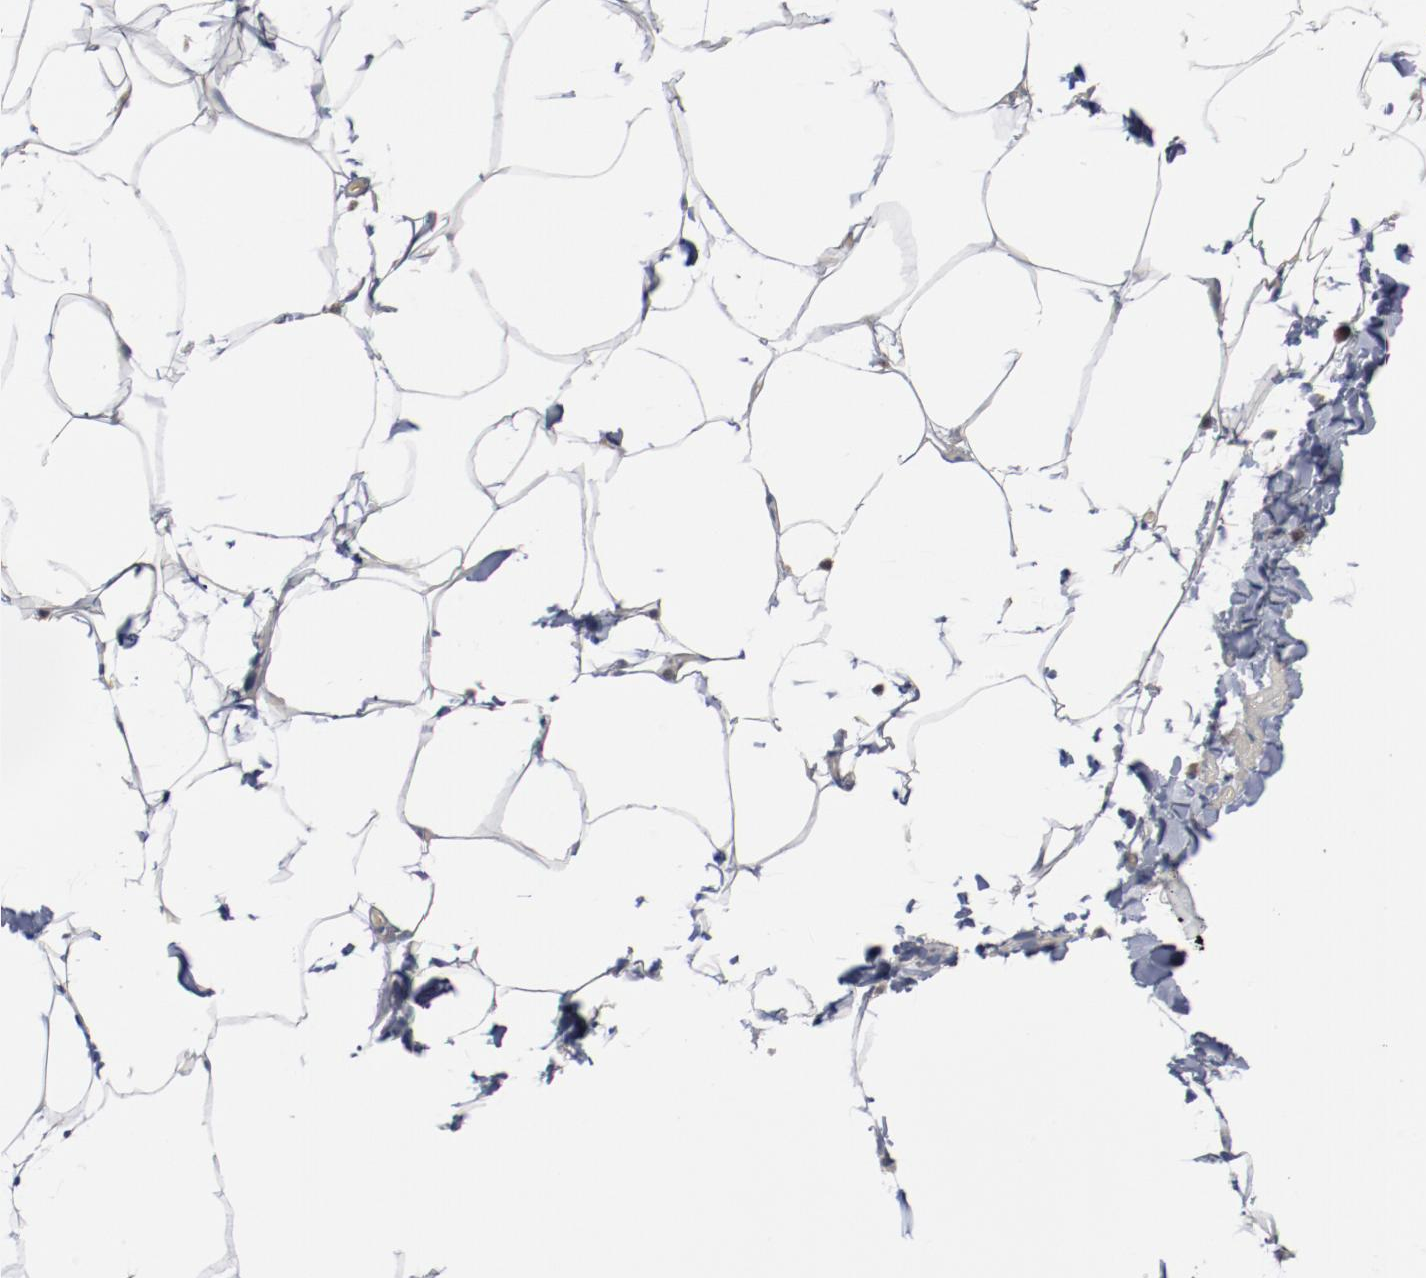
{"staining": {"intensity": "negative", "quantity": "none", "location": "none"}, "tissue": "adipose tissue", "cell_type": "Adipocytes", "image_type": "normal", "snomed": [{"axis": "morphology", "description": "Normal tissue, NOS"}, {"axis": "topography", "description": "Vascular tissue"}], "caption": "An image of human adipose tissue is negative for staining in adipocytes. (DAB (3,3'-diaminobenzidine) immunohistochemistry (IHC) visualized using brightfield microscopy, high magnification).", "gene": "NDUFS4", "patient": {"sex": "male", "age": 41}}